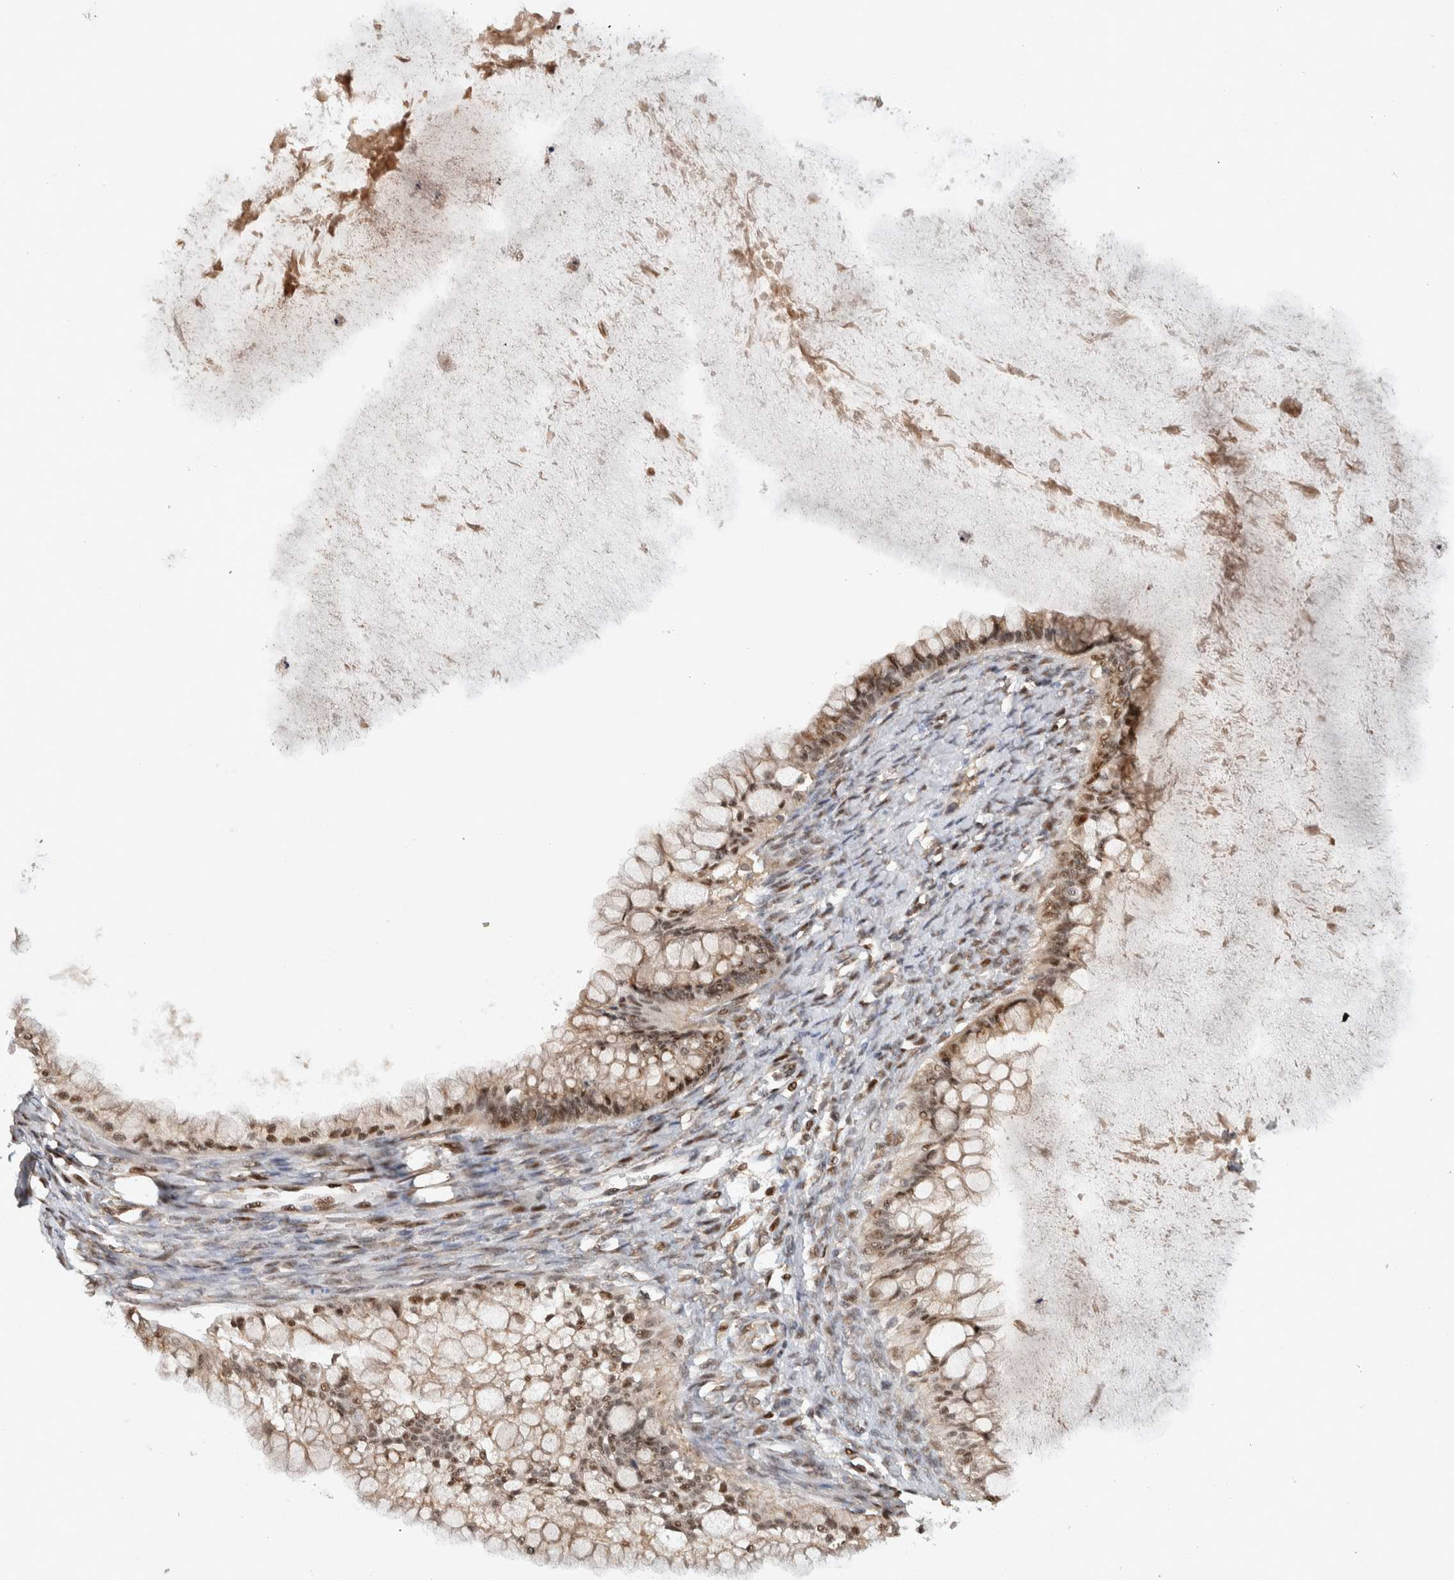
{"staining": {"intensity": "weak", "quantity": ">75%", "location": "nuclear"}, "tissue": "ovarian cancer", "cell_type": "Tumor cells", "image_type": "cancer", "snomed": [{"axis": "morphology", "description": "Cystadenocarcinoma, mucinous, NOS"}, {"axis": "topography", "description": "Ovary"}], "caption": "Ovarian cancer was stained to show a protein in brown. There is low levels of weak nuclear staining in approximately >75% of tumor cells.", "gene": "ZNF521", "patient": {"sex": "female", "age": 57}}